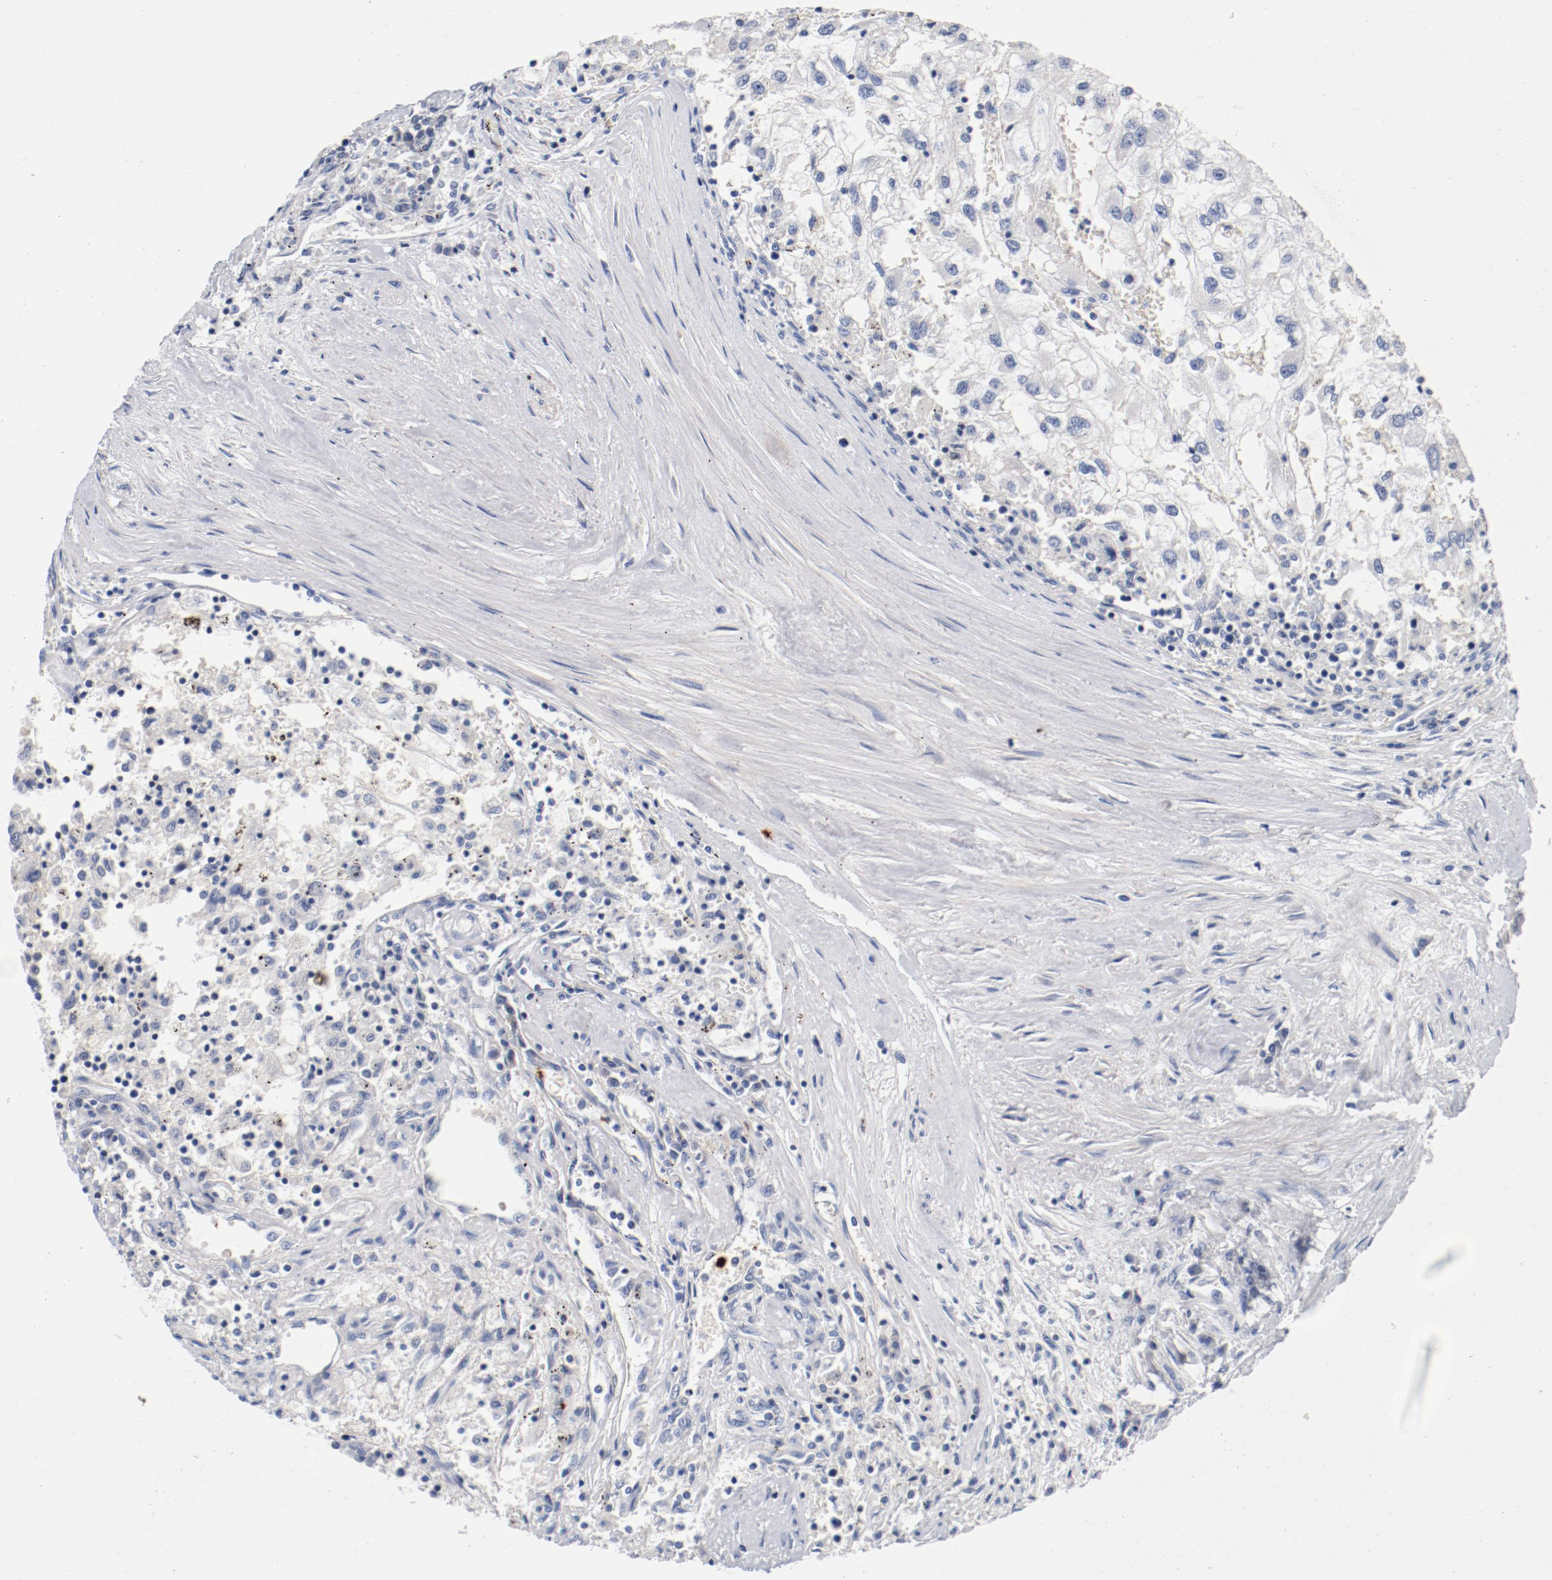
{"staining": {"intensity": "negative", "quantity": "none", "location": "none"}, "tissue": "renal cancer", "cell_type": "Tumor cells", "image_type": "cancer", "snomed": [{"axis": "morphology", "description": "Normal tissue, NOS"}, {"axis": "morphology", "description": "Adenocarcinoma, NOS"}, {"axis": "topography", "description": "Kidney"}], "caption": "Immunohistochemical staining of renal cancer demonstrates no significant positivity in tumor cells.", "gene": "PIM1", "patient": {"sex": "male", "age": 71}}